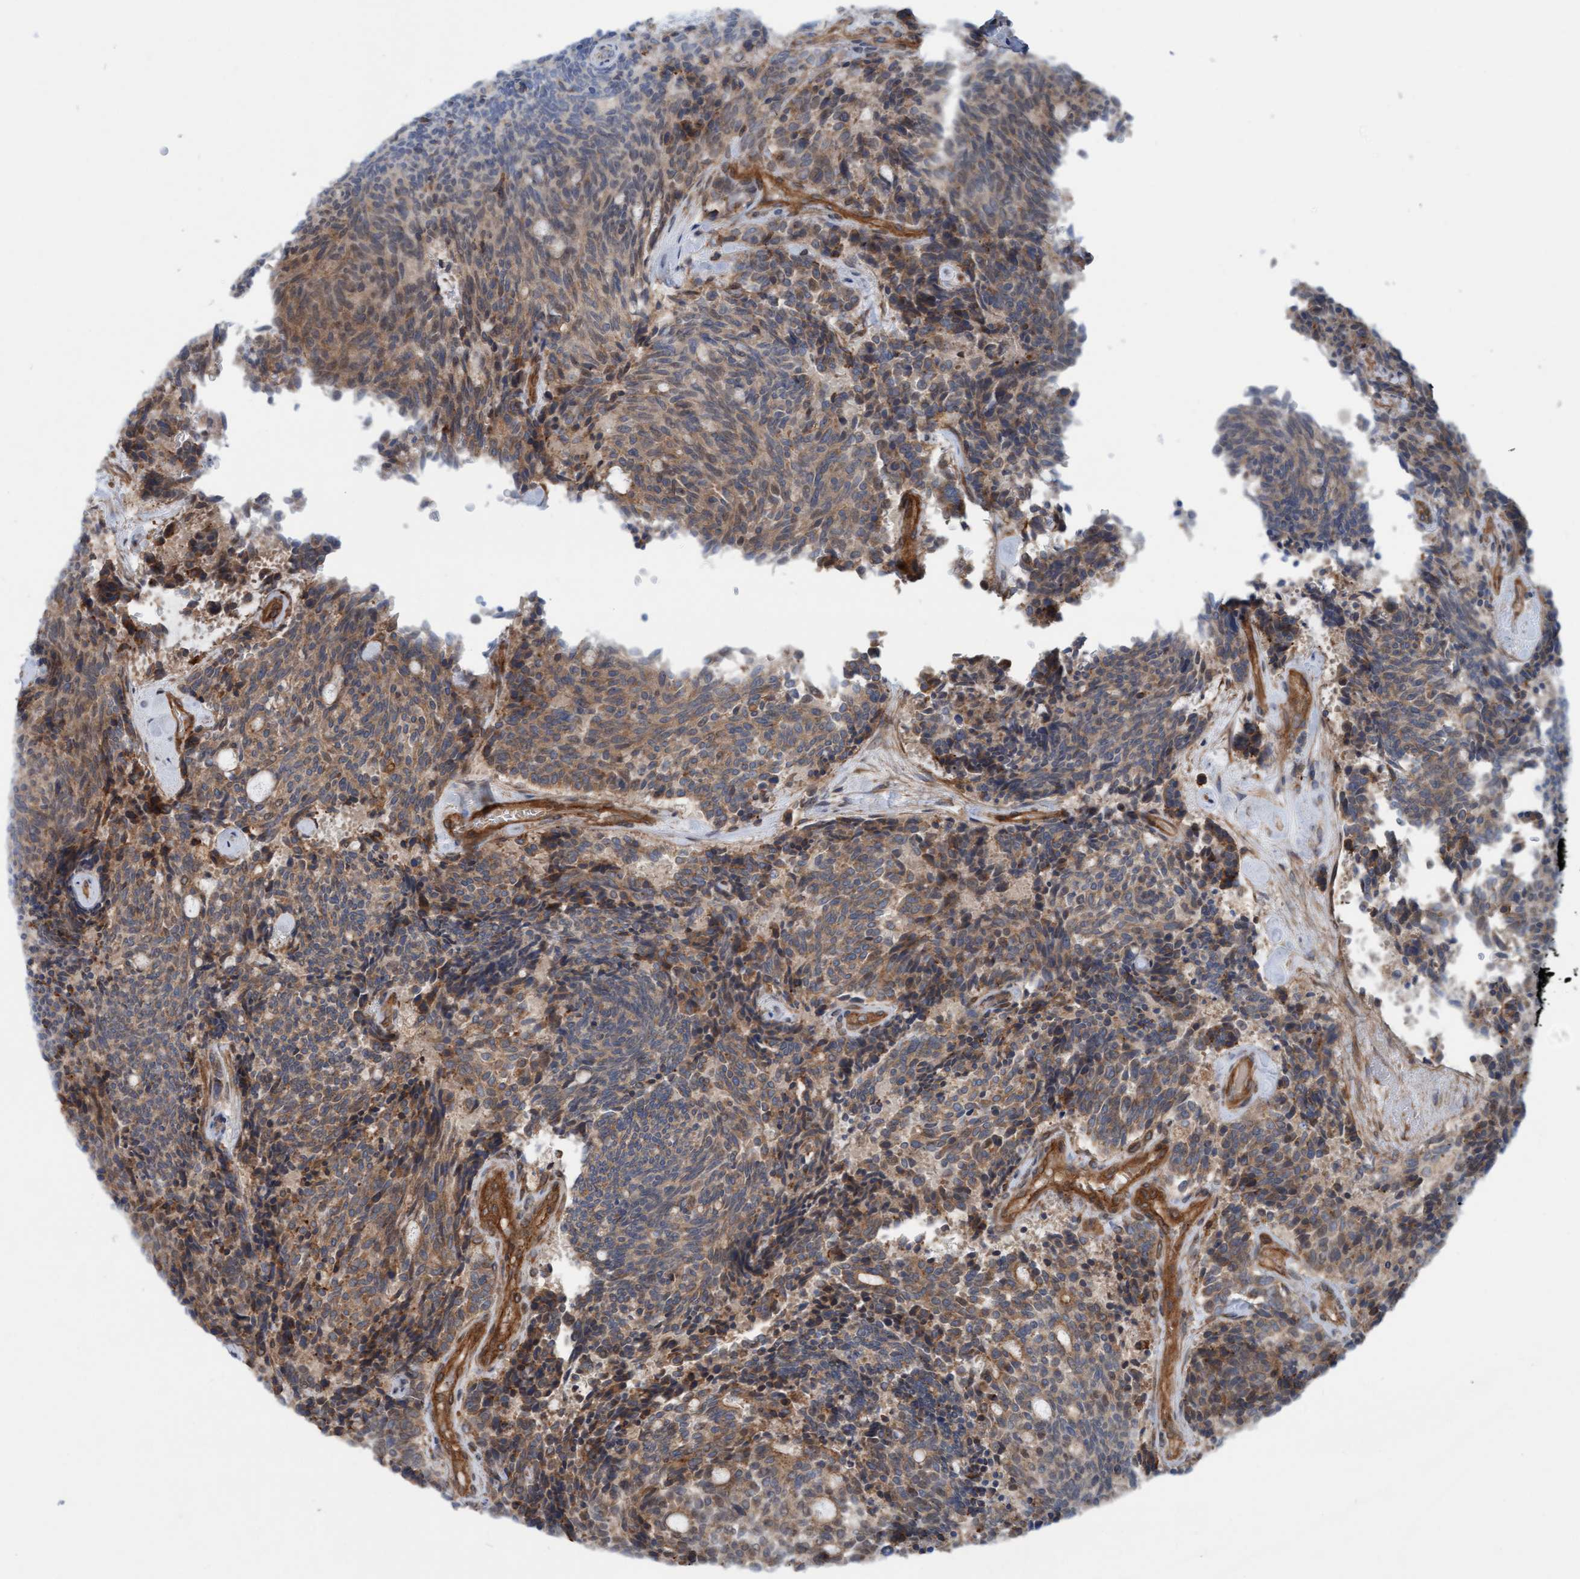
{"staining": {"intensity": "moderate", "quantity": ">75%", "location": "cytoplasmic/membranous"}, "tissue": "carcinoid", "cell_type": "Tumor cells", "image_type": "cancer", "snomed": [{"axis": "morphology", "description": "Carcinoid, malignant, NOS"}, {"axis": "topography", "description": "Pancreas"}], "caption": "Tumor cells demonstrate medium levels of moderate cytoplasmic/membranous staining in approximately >75% of cells in human carcinoid. (DAB (3,3'-diaminobenzidine) IHC, brown staining for protein, blue staining for nuclei).", "gene": "ERAL1", "patient": {"sex": "female", "age": 54}}